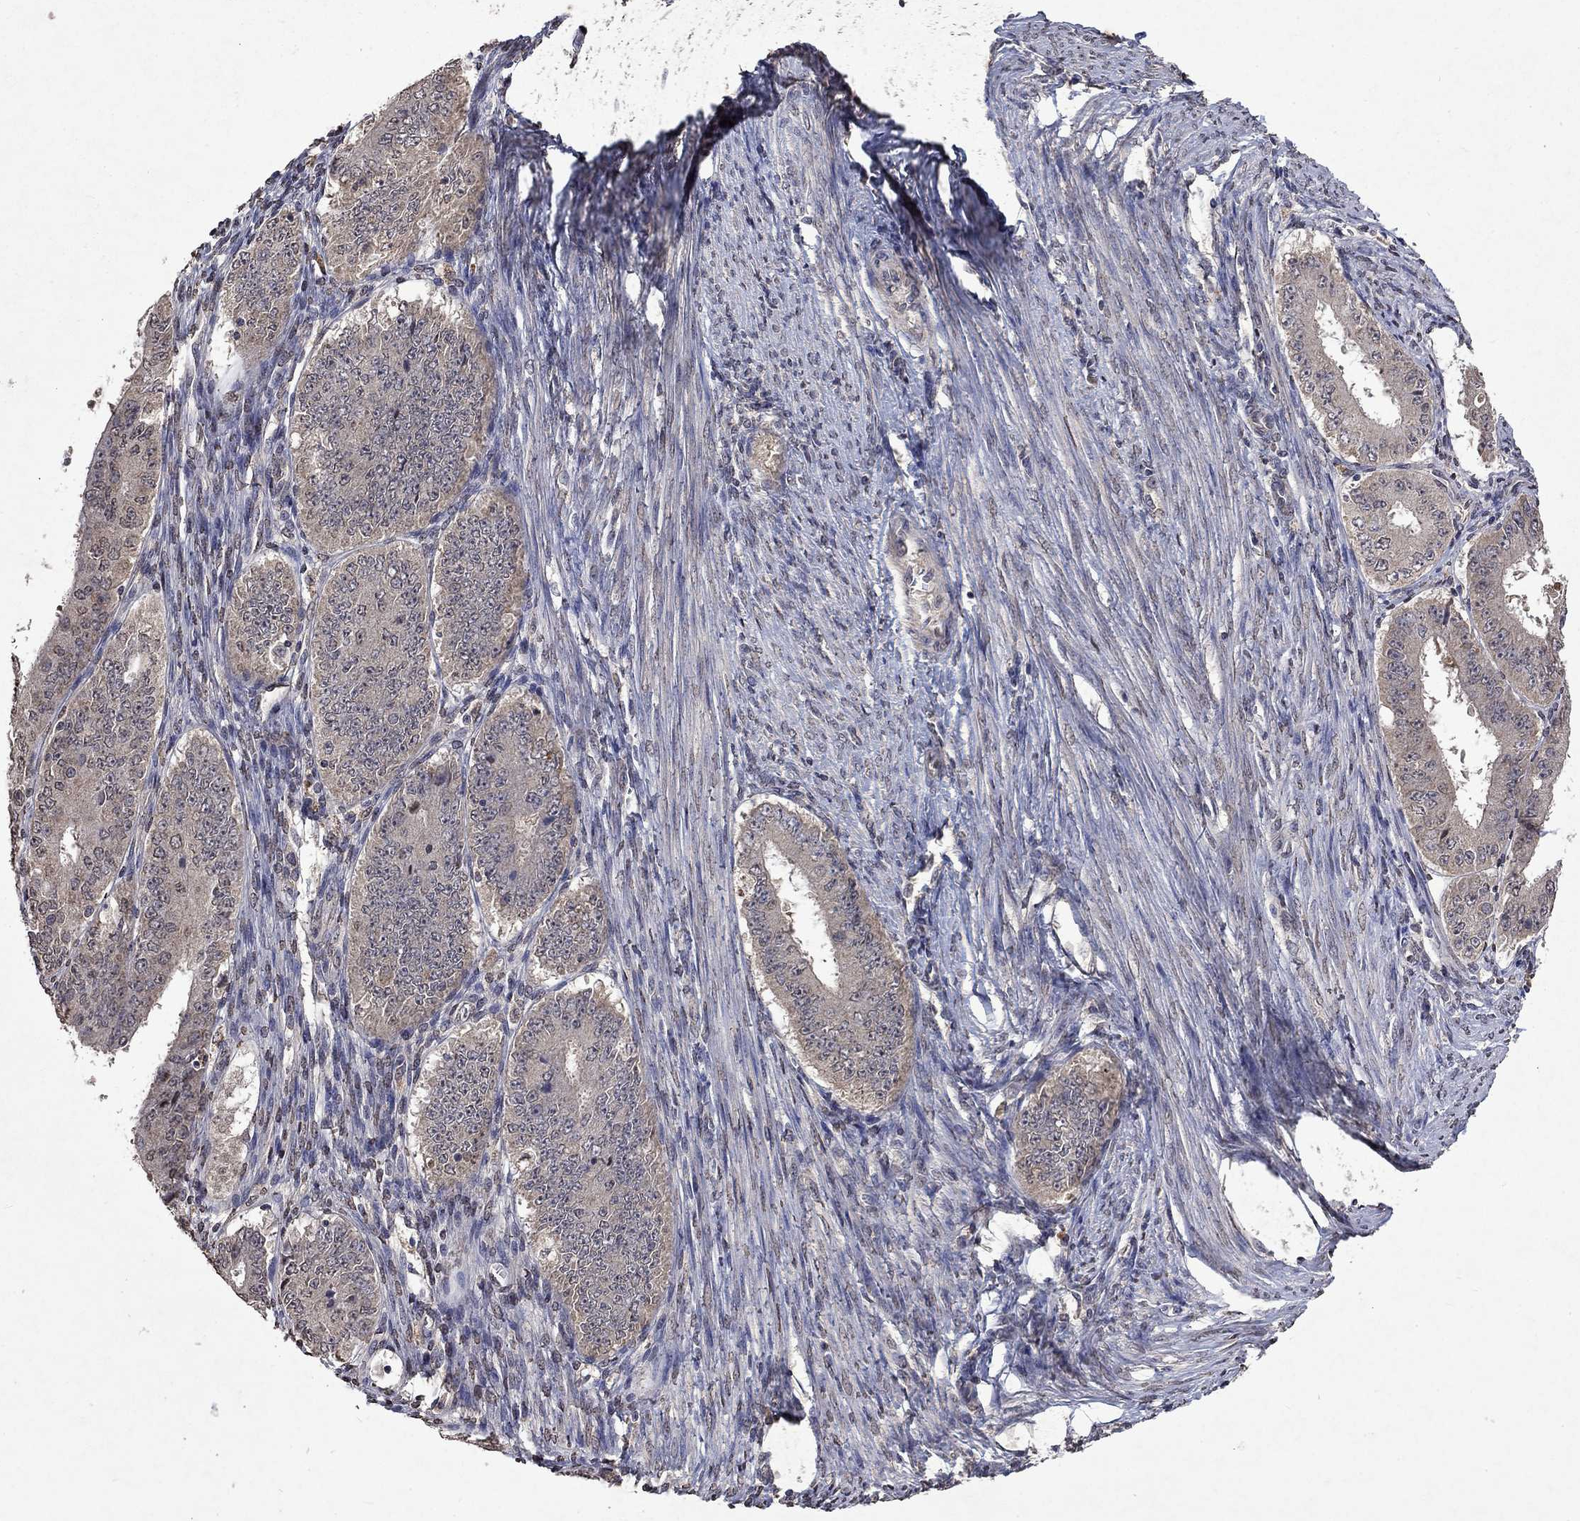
{"staining": {"intensity": "weak", "quantity": "<25%", "location": "cytoplasmic/membranous"}, "tissue": "ovarian cancer", "cell_type": "Tumor cells", "image_type": "cancer", "snomed": [{"axis": "morphology", "description": "Carcinoma, endometroid"}, {"axis": "topography", "description": "Ovary"}], "caption": "This is an immunohistochemistry histopathology image of human ovarian cancer. There is no expression in tumor cells.", "gene": "TTC38", "patient": {"sex": "female", "age": 42}}